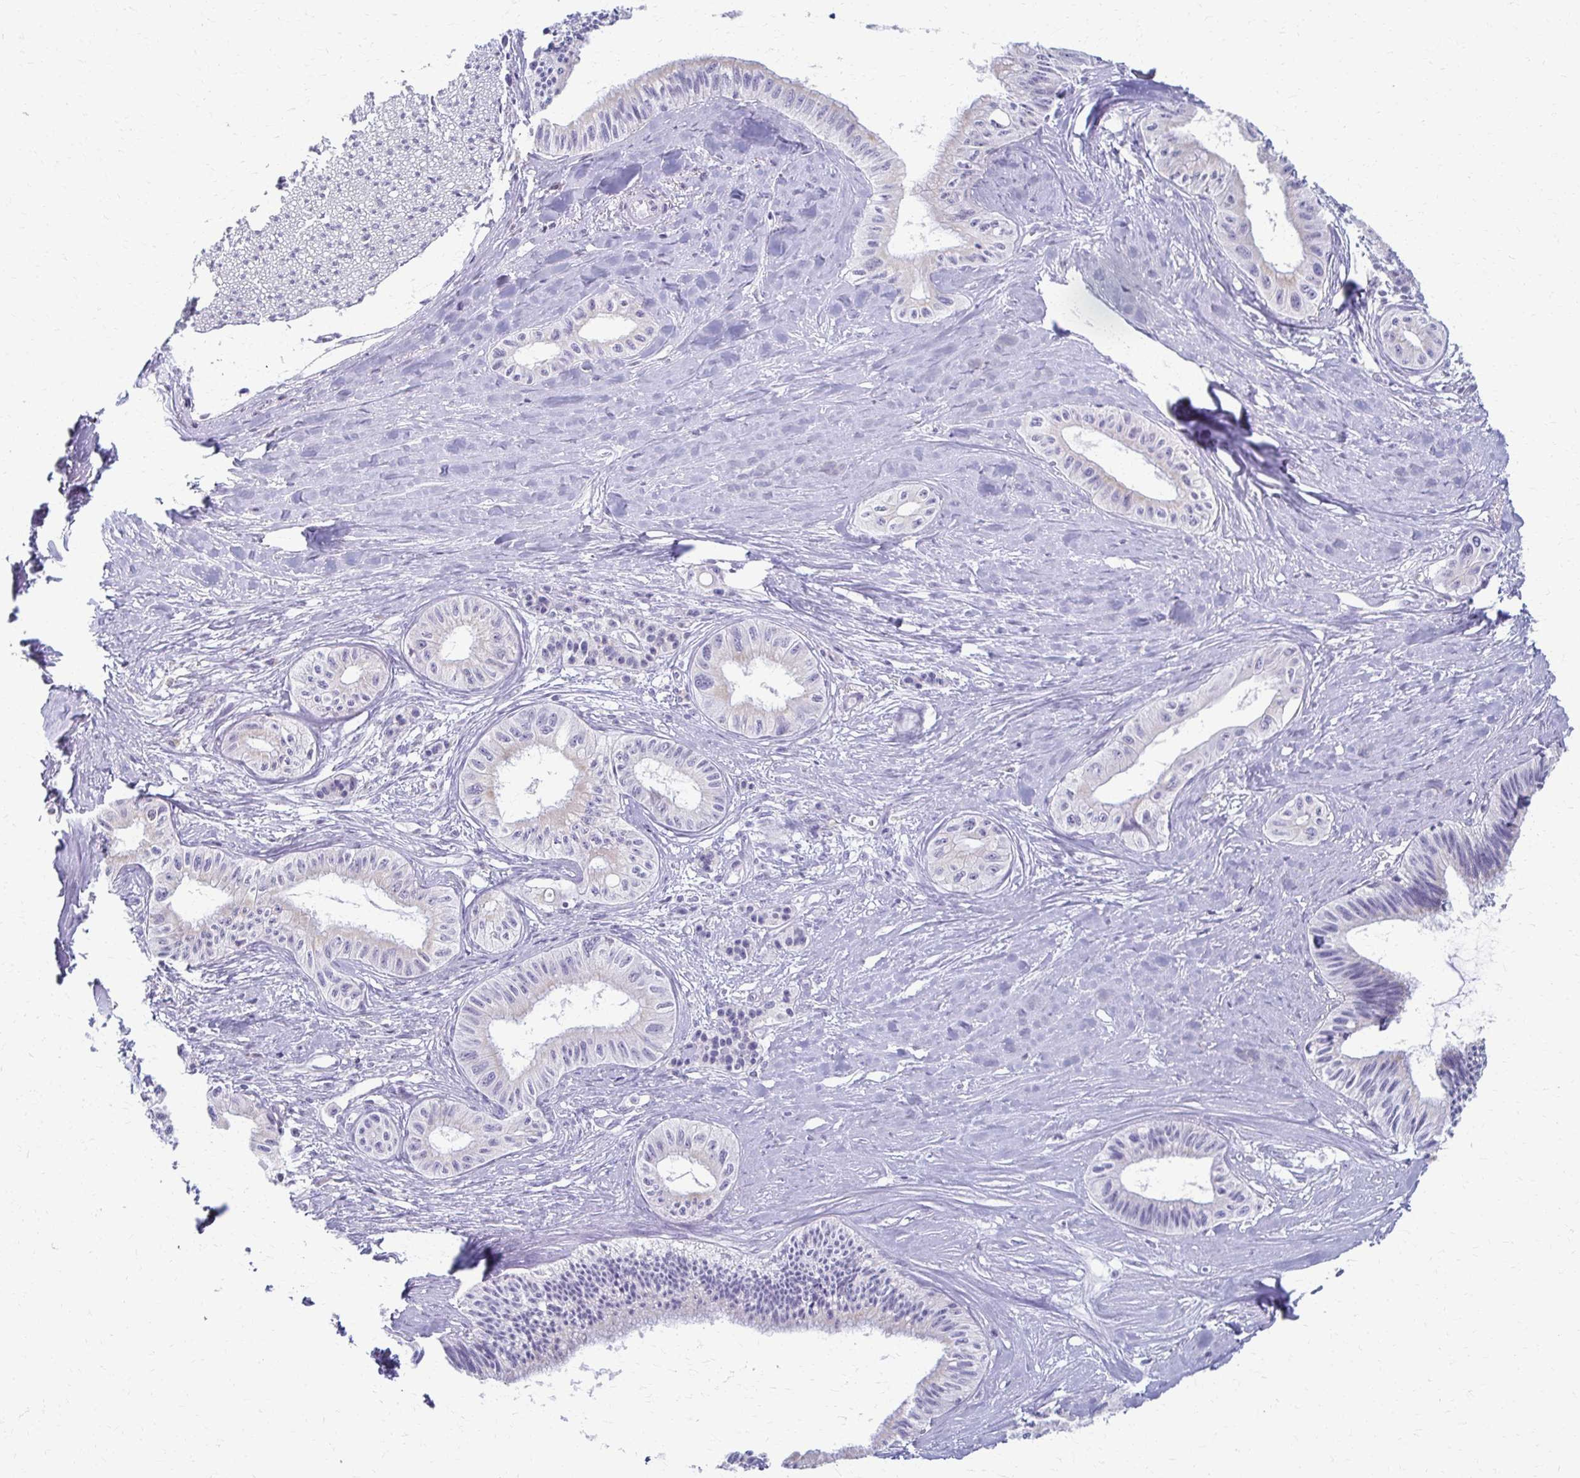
{"staining": {"intensity": "negative", "quantity": "none", "location": "none"}, "tissue": "pancreatic cancer", "cell_type": "Tumor cells", "image_type": "cancer", "snomed": [{"axis": "morphology", "description": "Adenocarcinoma, NOS"}, {"axis": "topography", "description": "Pancreas"}], "caption": "Human adenocarcinoma (pancreatic) stained for a protein using IHC reveals no staining in tumor cells.", "gene": "FCGR2B", "patient": {"sex": "male", "age": 71}}